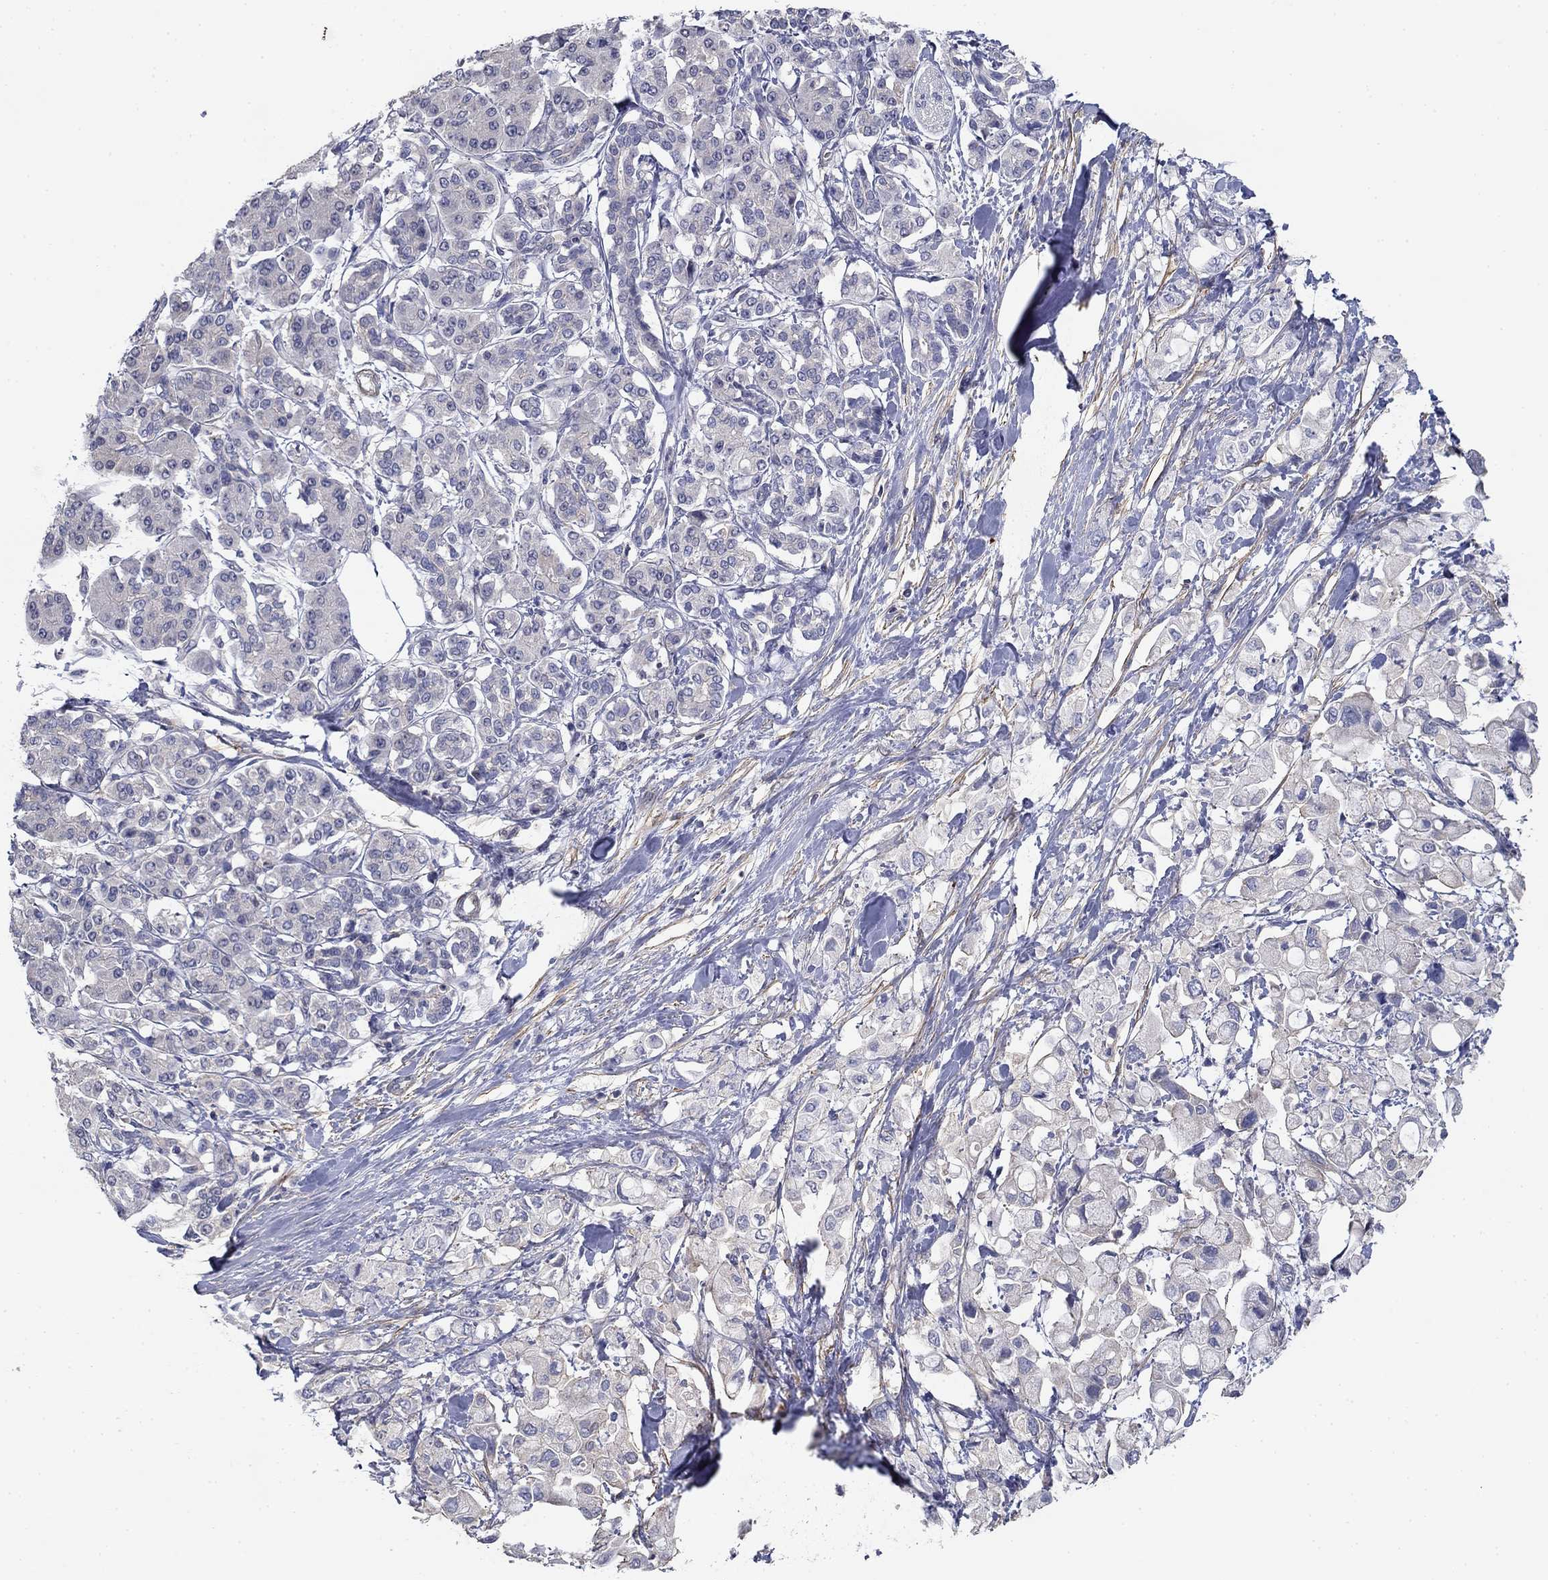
{"staining": {"intensity": "negative", "quantity": "none", "location": "none"}, "tissue": "pancreatic cancer", "cell_type": "Tumor cells", "image_type": "cancer", "snomed": [{"axis": "morphology", "description": "Adenocarcinoma, NOS"}, {"axis": "topography", "description": "Pancreas"}], "caption": "Pancreatic cancer (adenocarcinoma) was stained to show a protein in brown. There is no significant staining in tumor cells.", "gene": "GRK7", "patient": {"sex": "female", "age": 56}}